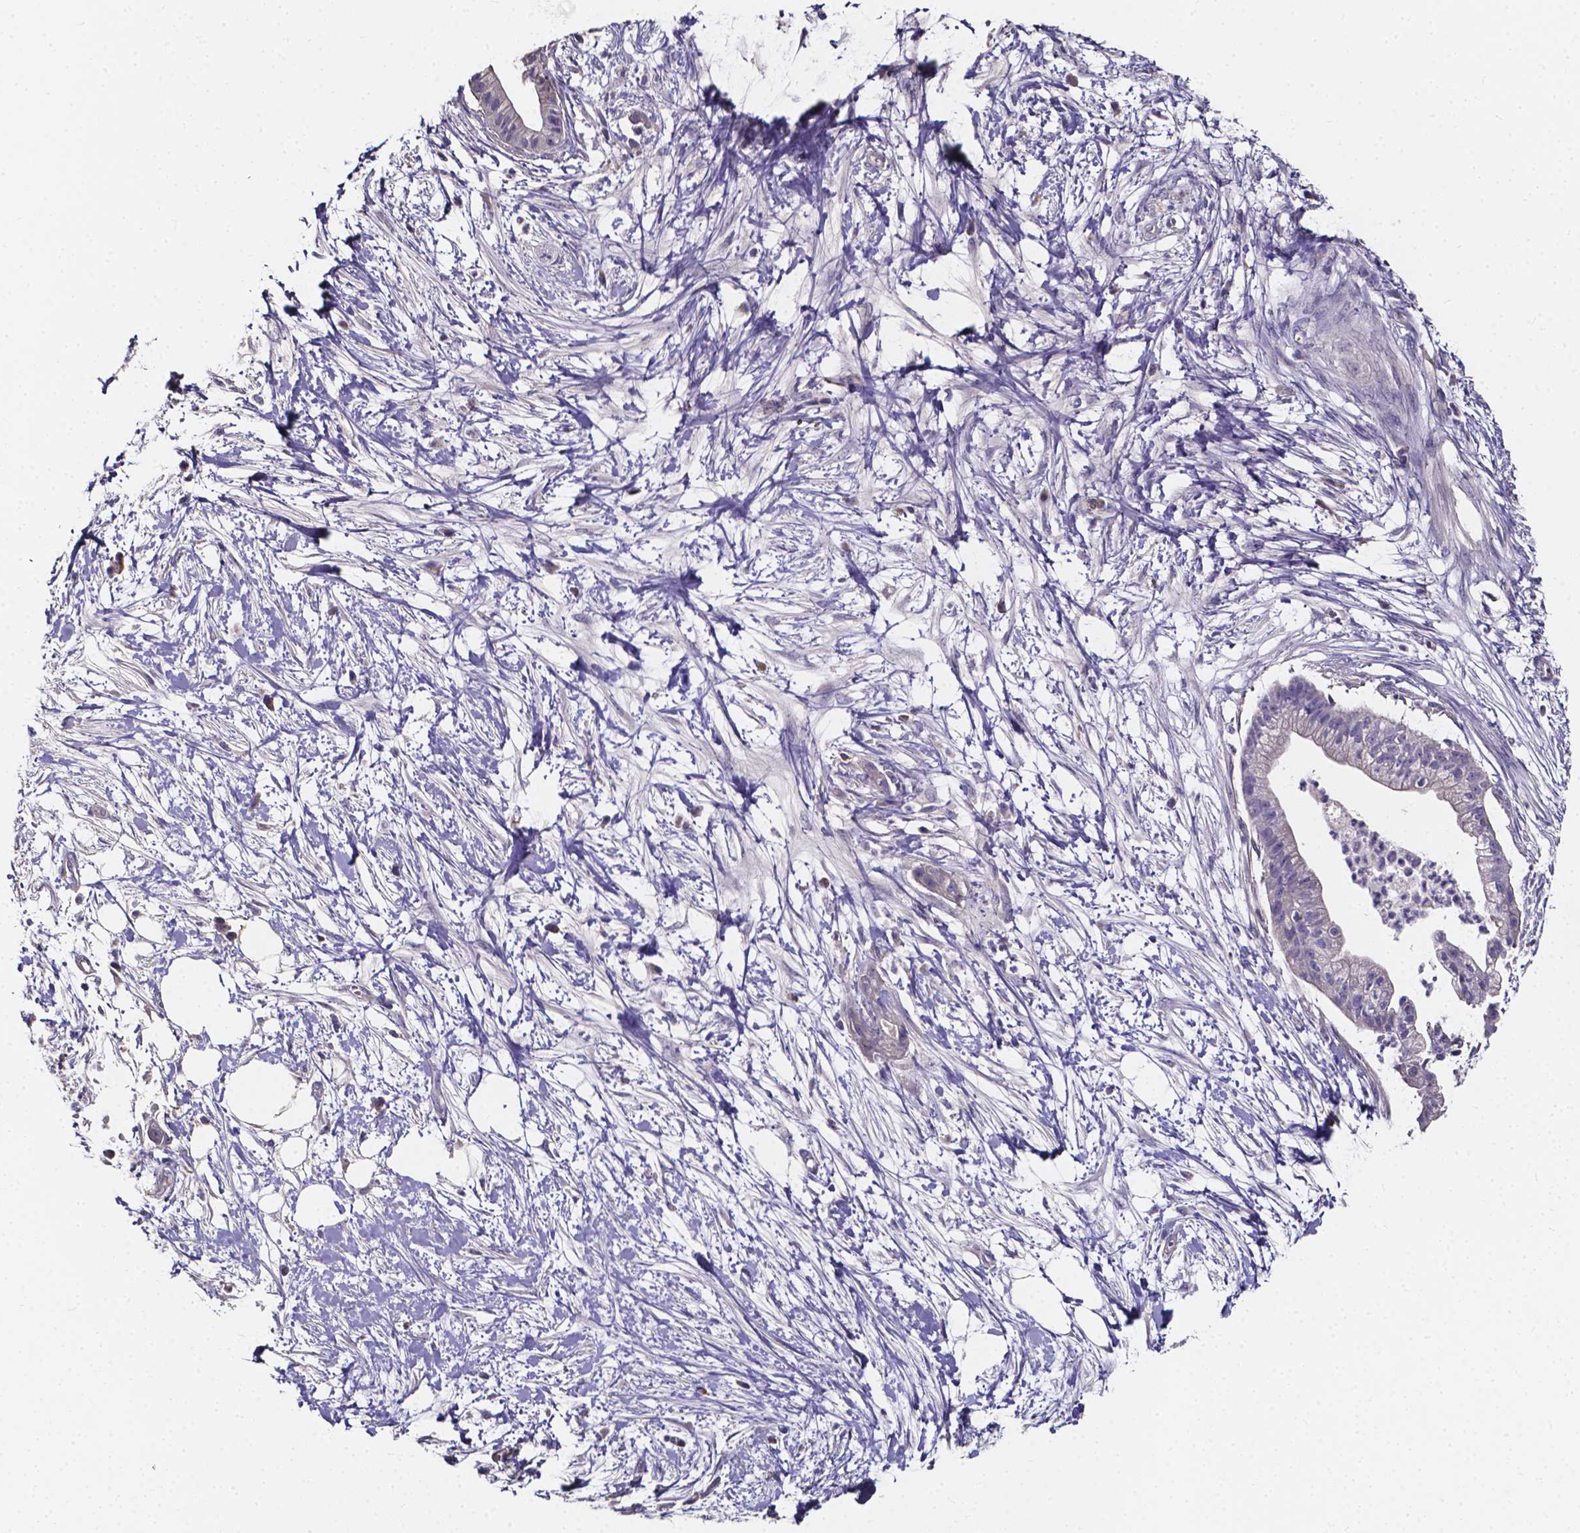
{"staining": {"intensity": "negative", "quantity": "none", "location": "none"}, "tissue": "pancreatic cancer", "cell_type": "Tumor cells", "image_type": "cancer", "snomed": [{"axis": "morphology", "description": "Normal tissue, NOS"}, {"axis": "morphology", "description": "Adenocarcinoma, NOS"}, {"axis": "topography", "description": "Lymph node"}, {"axis": "topography", "description": "Pancreas"}], "caption": "IHC image of human pancreatic cancer stained for a protein (brown), which demonstrates no expression in tumor cells.", "gene": "THEMIS", "patient": {"sex": "female", "age": 58}}